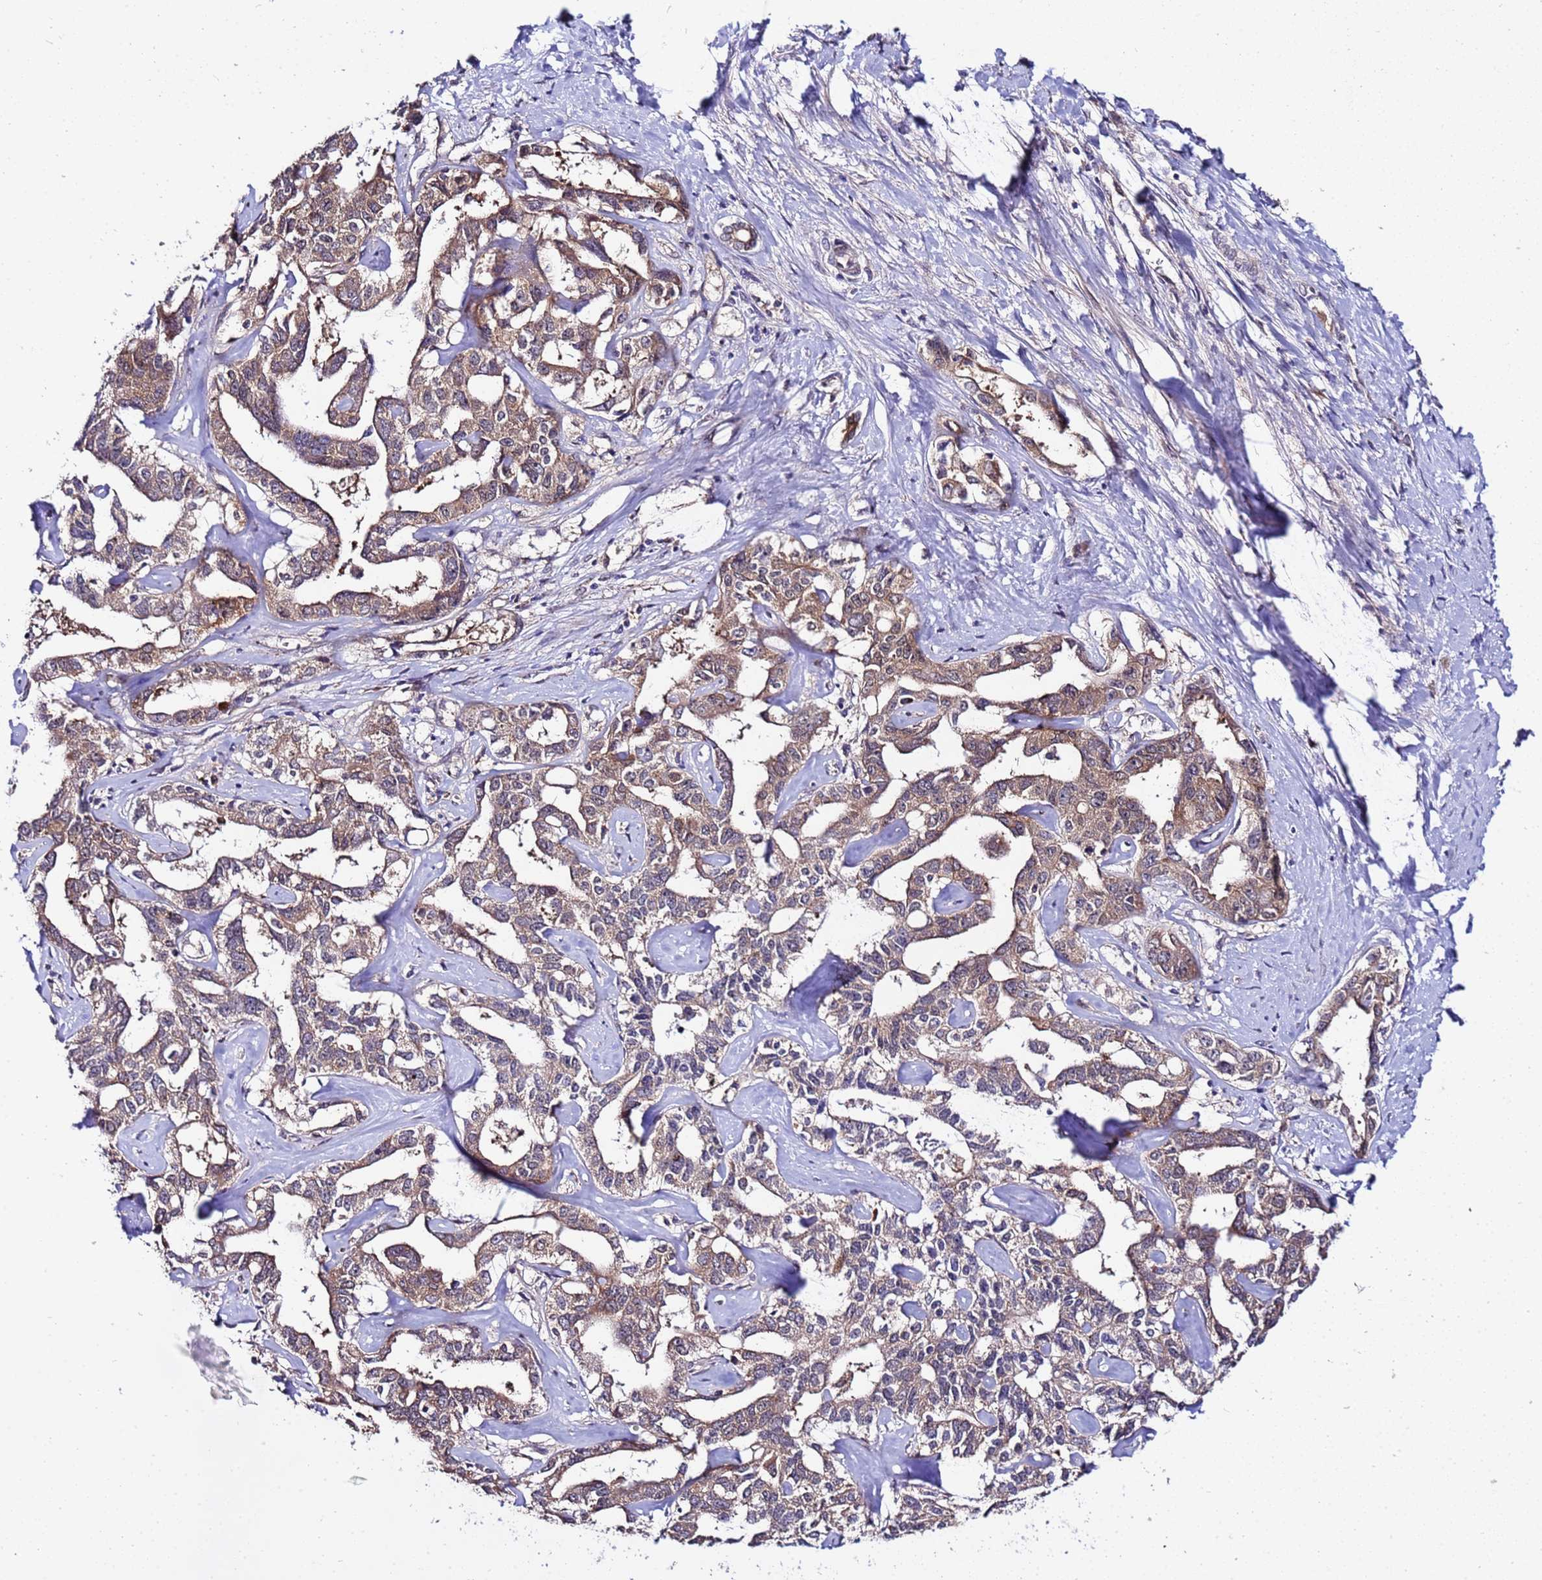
{"staining": {"intensity": "moderate", "quantity": ">75%", "location": "cytoplasmic/membranous"}, "tissue": "liver cancer", "cell_type": "Tumor cells", "image_type": "cancer", "snomed": [{"axis": "morphology", "description": "Cholangiocarcinoma"}, {"axis": "topography", "description": "Liver"}], "caption": "The micrograph demonstrates a brown stain indicating the presence of a protein in the cytoplasmic/membranous of tumor cells in liver cancer. (Stains: DAB (3,3'-diaminobenzidine) in brown, nuclei in blue, Microscopy: brightfield microscopy at high magnification).", "gene": "GSPT2", "patient": {"sex": "male", "age": 59}}